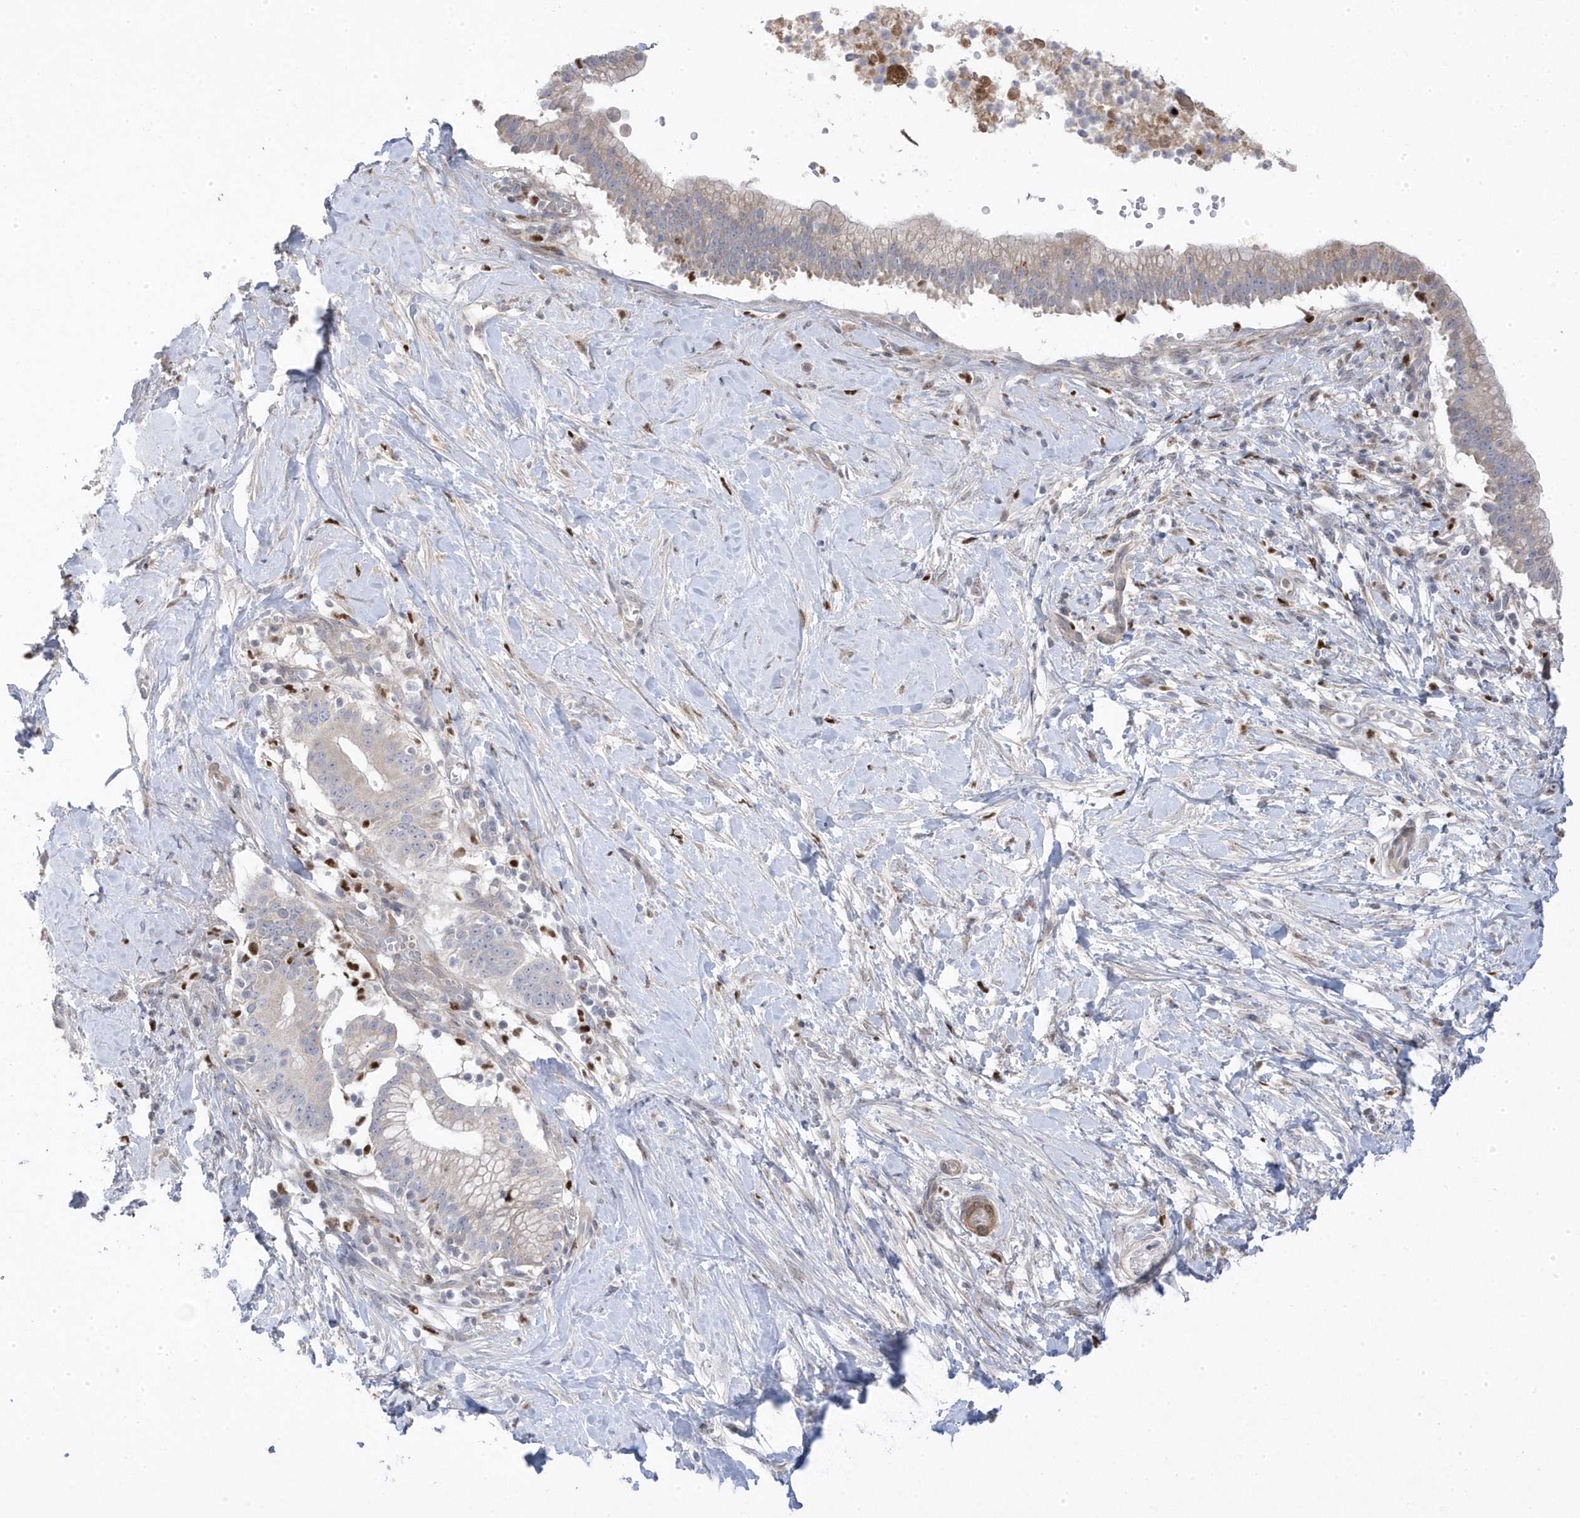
{"staining": {"intensity": "weak", "quantity": "<25%", "location": "cytoplasmic/membranous"}, "tissue": "pancreatic cancer", "cell_type": "Tumor cells", "image_type": "cancer", "snomed": [{"axis": "morphology", "description": "Adenocarcinoma, NOS"}, {"axis": "topography", "description": "Pancreas"}], "caption": "Immunohistochemistry (IHC) histopathology image of pancreatic cancer stained for a protein (brown), which demonstrates no expression in tumor cells.", "gene": "GTPBP6", "patient": {"sex": "male", "age": 68}}